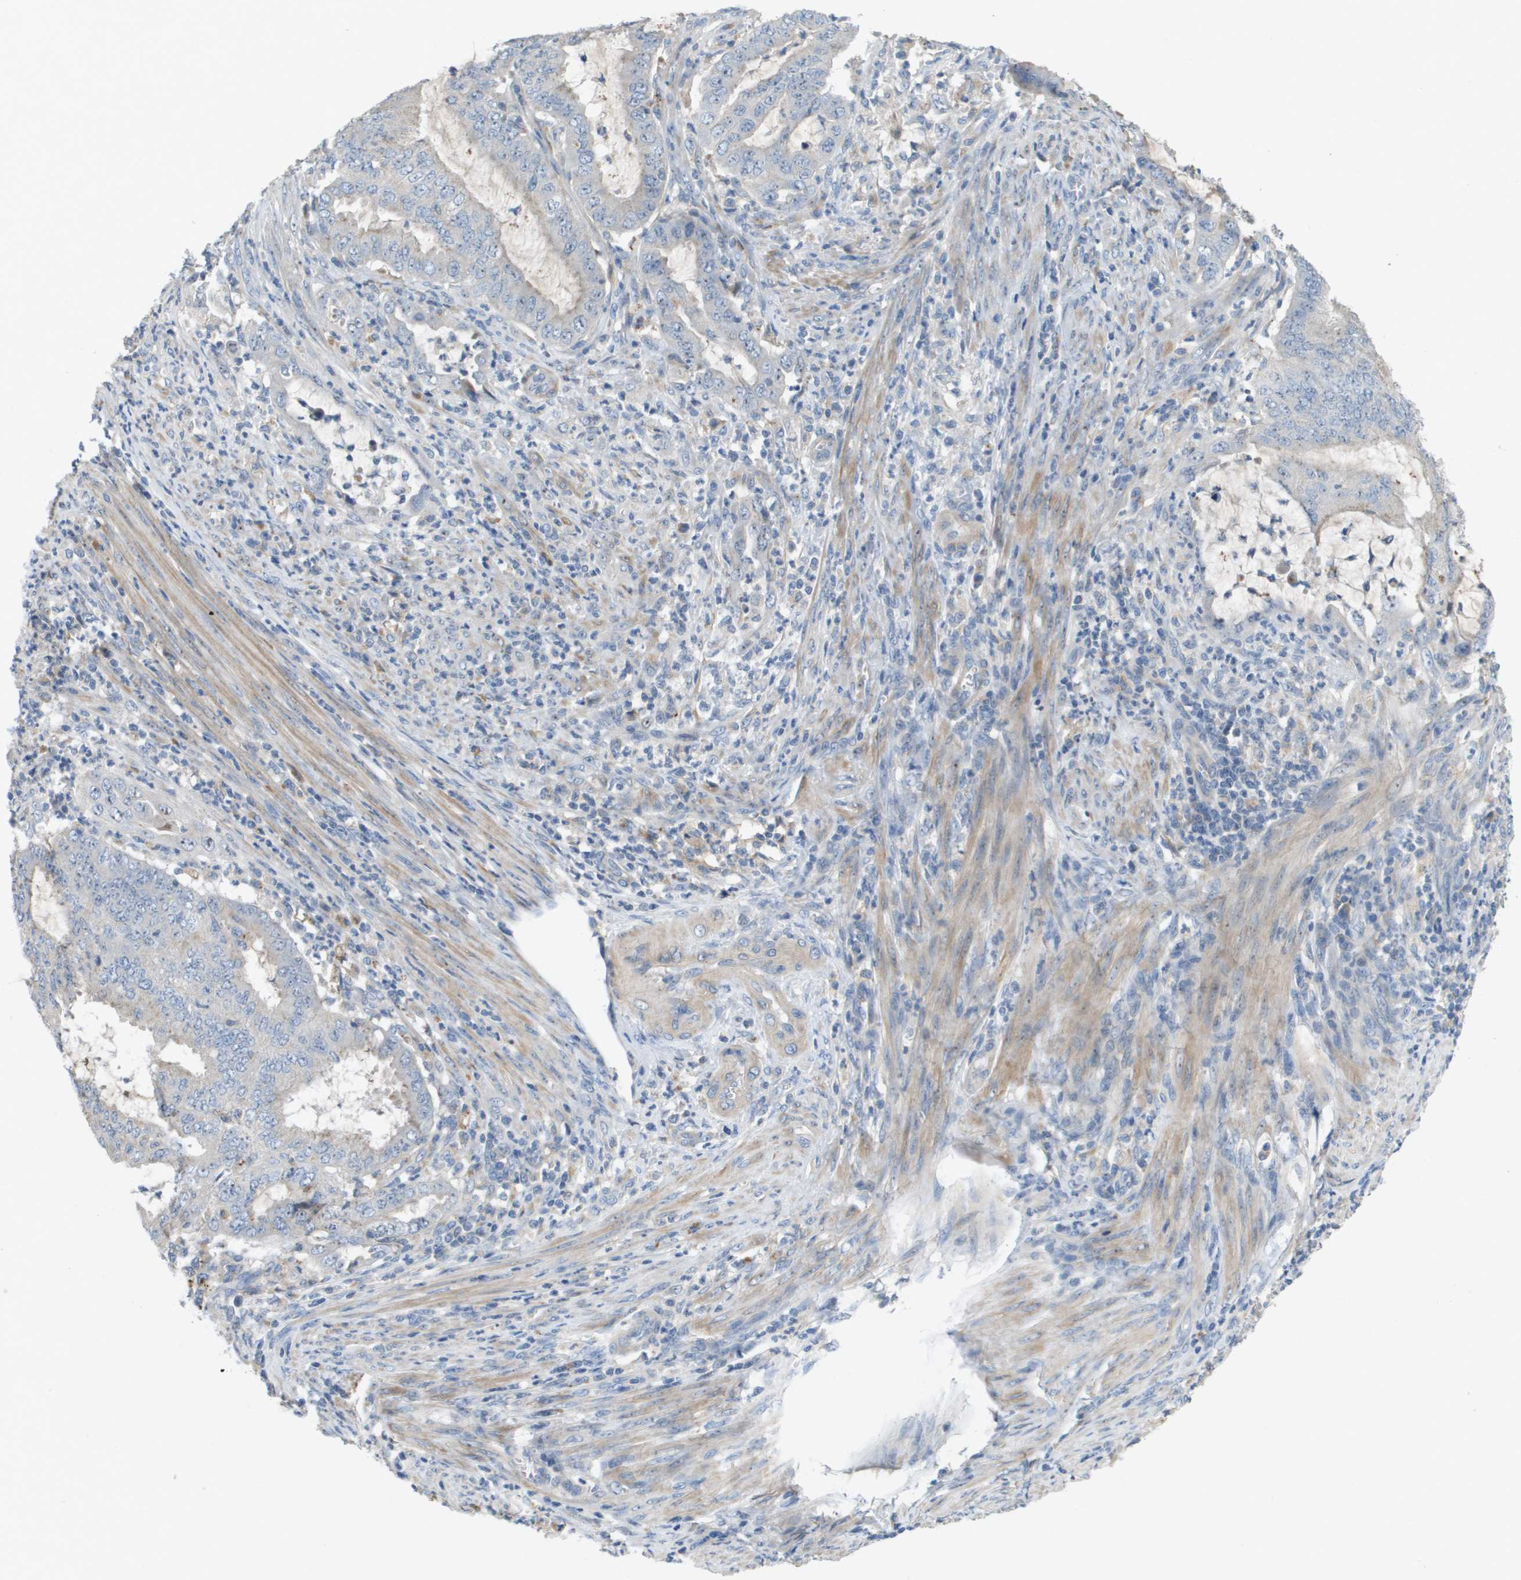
{"staining": {"intensity": "negative", "quantity": "none", "location": "none"}, "tissue": "endometrial cancer", "cell_type": "Tumor cells", "image_type": "cancer", "snomed": [{"axis": "morphology", "description": "Adenocarcinoma, NOS"}, {"axis": "topography", "description": "Endometrium"}], "caption": "IHC image of endometrial cancer (adenocarcinoma) stained for a protein (brown), which exhibits no staining in tumor cells.", "gene": "B3GNT5", "patient": {"sex": "female", "age": 70}}